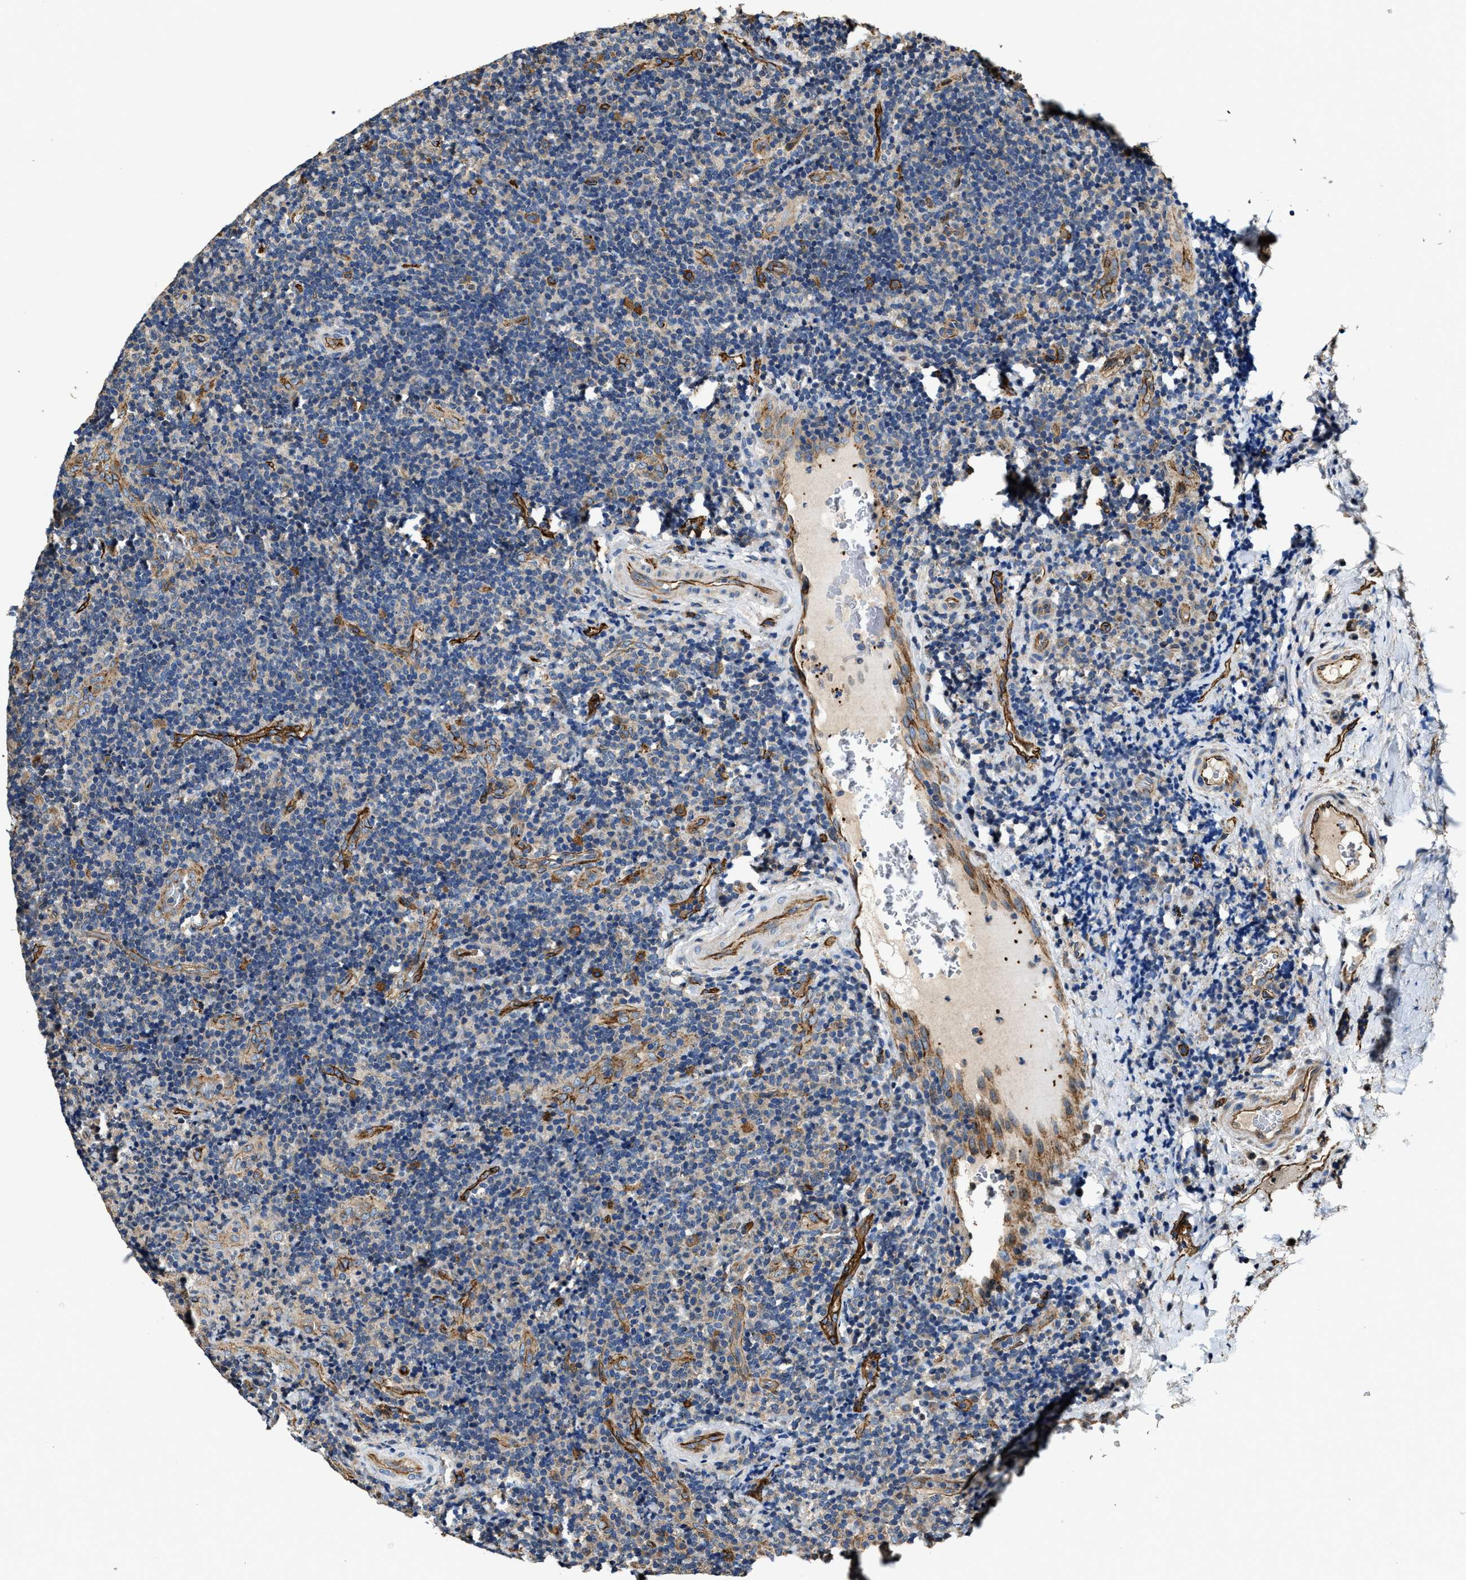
{"staining": {"intensity": "weak", "quantity": "<25%", "location": "cytoplasmic/membranous"}, "tissue": "lymphoma", "cell_type": "Tumor cells", "image_type": "cancer", "snomed": [{"axis": "morphology", "description": "Malignant lymphoma, non-Hodgkin's type, High grade"}, {"axis": "topography", "description": "Tonsil"}], "caption": "DAB (3,3'-diaminobenzidine) immunohistochemical staining of lymphoma demonstrates no significant staining in tumor cells.", "gene": "GFRA3", "patient": {"sex": "female", "age": 36}}